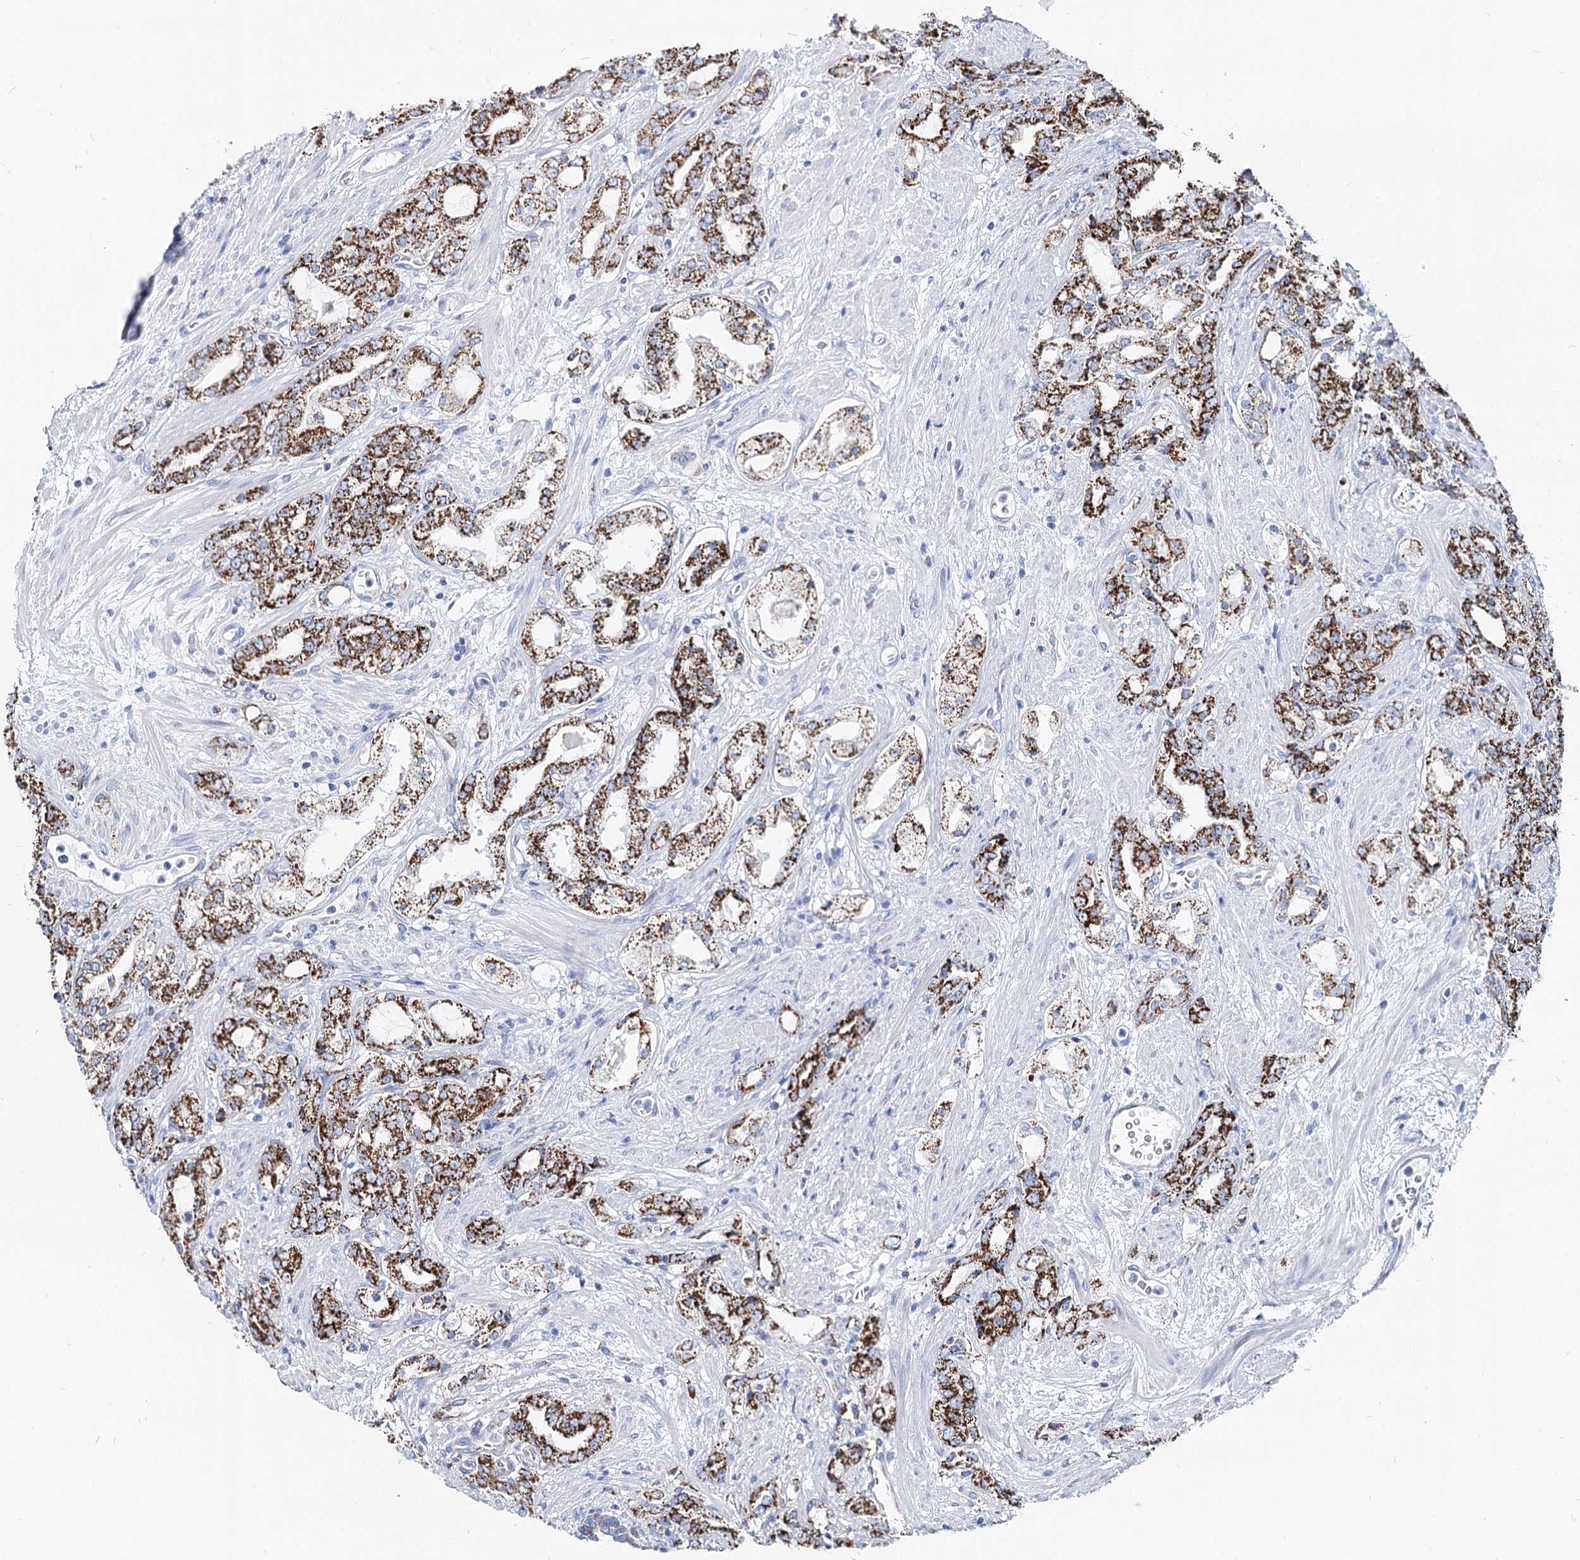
{"staining": {"intensity": "strong", "quantity": "25%-75%", "location": "cytoplasmic/membranous"}, "tissue": "prostate cancer", "cell_type": "Tumor cells", "image_type": "cancer", "snomed": [{"axis": "morphology", "description": "Adenocarcinoma, High grade"}, {"axis": "topography", "description": "Prostate"}], "caption": "The photomicrograph demonstrates immunohistochemical staining of adenocarcinoma (high-grade) (prostate). There is strong cytoplasmic/membranous staining is present in about 25%-75% of tumor cells. Immunohistochemistry stains the protein of interest in brown and the nuclei are stained blue.", "gene": "MCCC2", "patient": {"sex": "male", "age": 64}}